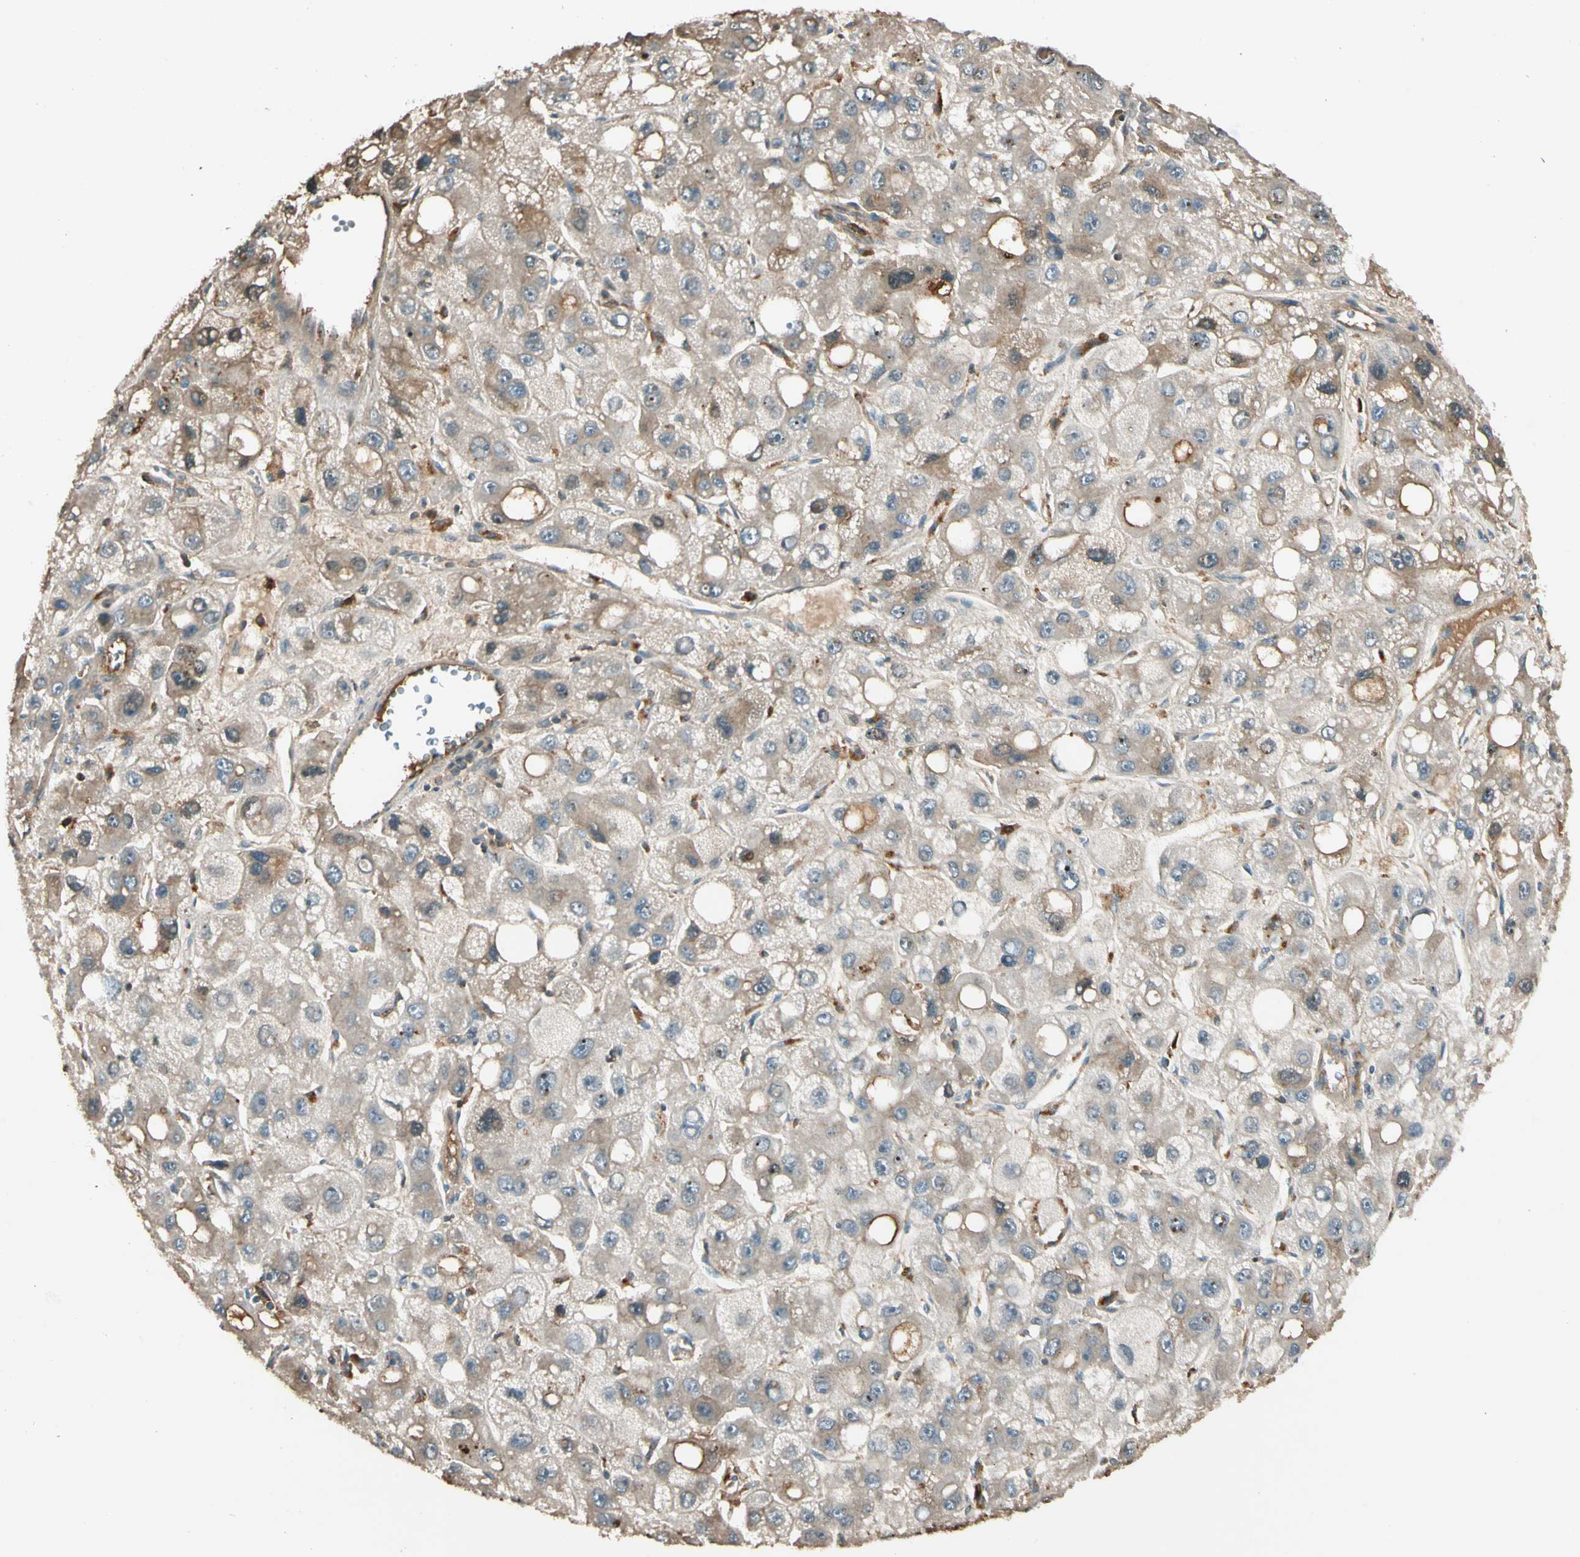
{"staining": {"intensity": "weak", "quantity": ">75%", "location": "cytoplasmic/membranous"}, "tissue": "liver cancer", "cell_type": "Tumor cells", "image_type": "cancer", "snomed": [{"axis": "morphology", "description": "Carcinoma, Hepatocellular, NOS"}, {"axis": "topography", "description": "Liver"}], "caption": "DAB (3,3'-diaminobenzidine) immunohistochemical staining of human liver hepatocellular carcinoma displays weak cytoplasmic/membranous protein positivity in approximately >75% of tumor cells. Immunohistochemistry stains the protein of interest in brown and the nuclei are stained blue.", "gene": "STX11", "patient": {"sex": "male", "age": 55}}